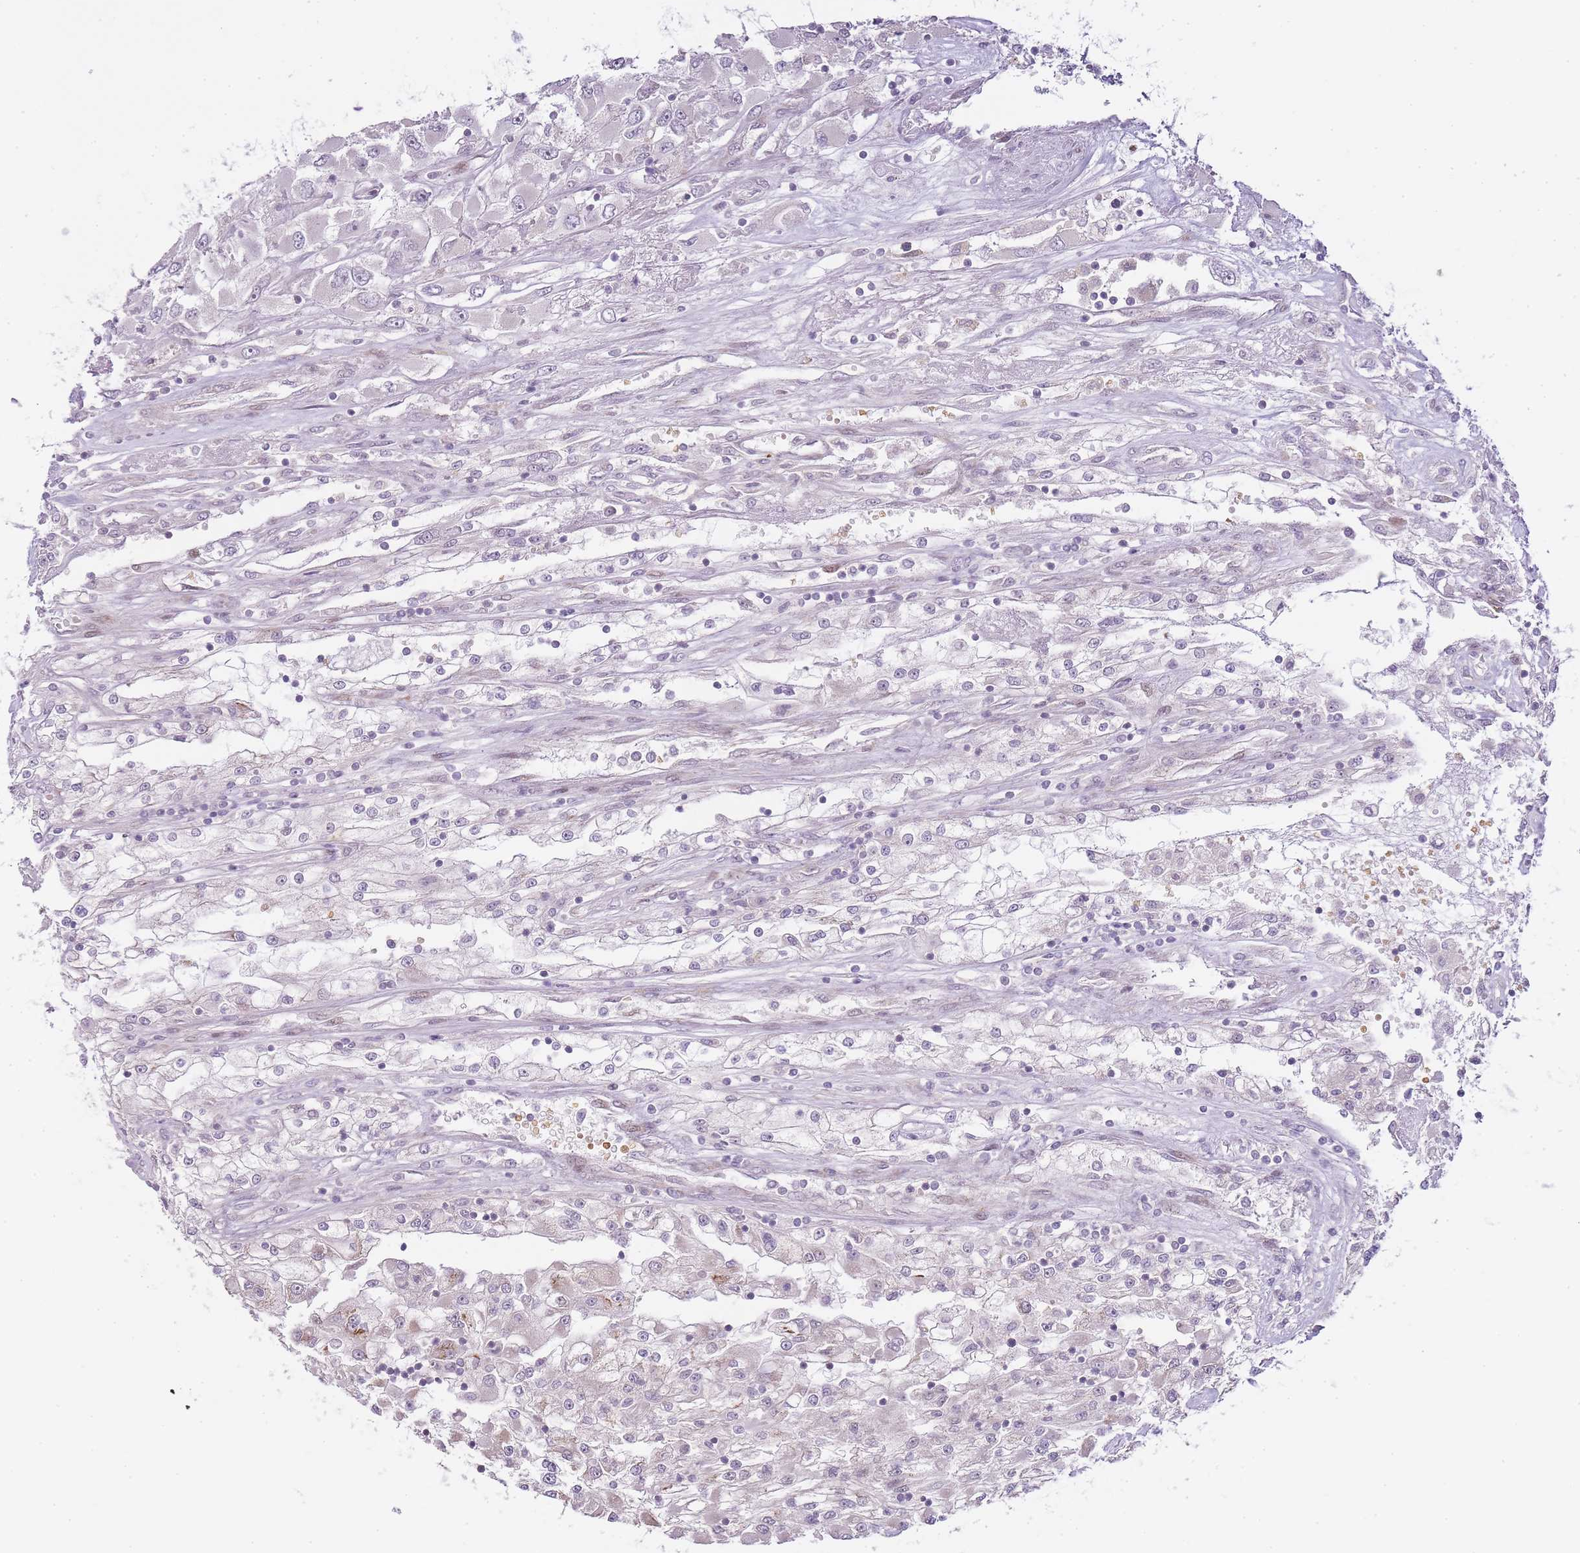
{"staining": {"intensity": "negative", "quantity": "none", "location": "none"}, "tissue": "renal cancer", "cell_type": "Tumor cells", "image_type": "cancer", "snomed": [{"axis": "morphology", "description": "Adenocarcinoma, NOS"}, {"axis": "topography", "description": "Kidney"}], "caption": "High power microscopy histopathology image of an immunohistochemistry micrograph of renal cancer (adenocarcinoma), revealing no significant staining in tumor cells.", "gene": "OGG1", "patient": {"sex": "female", "age": 52}}